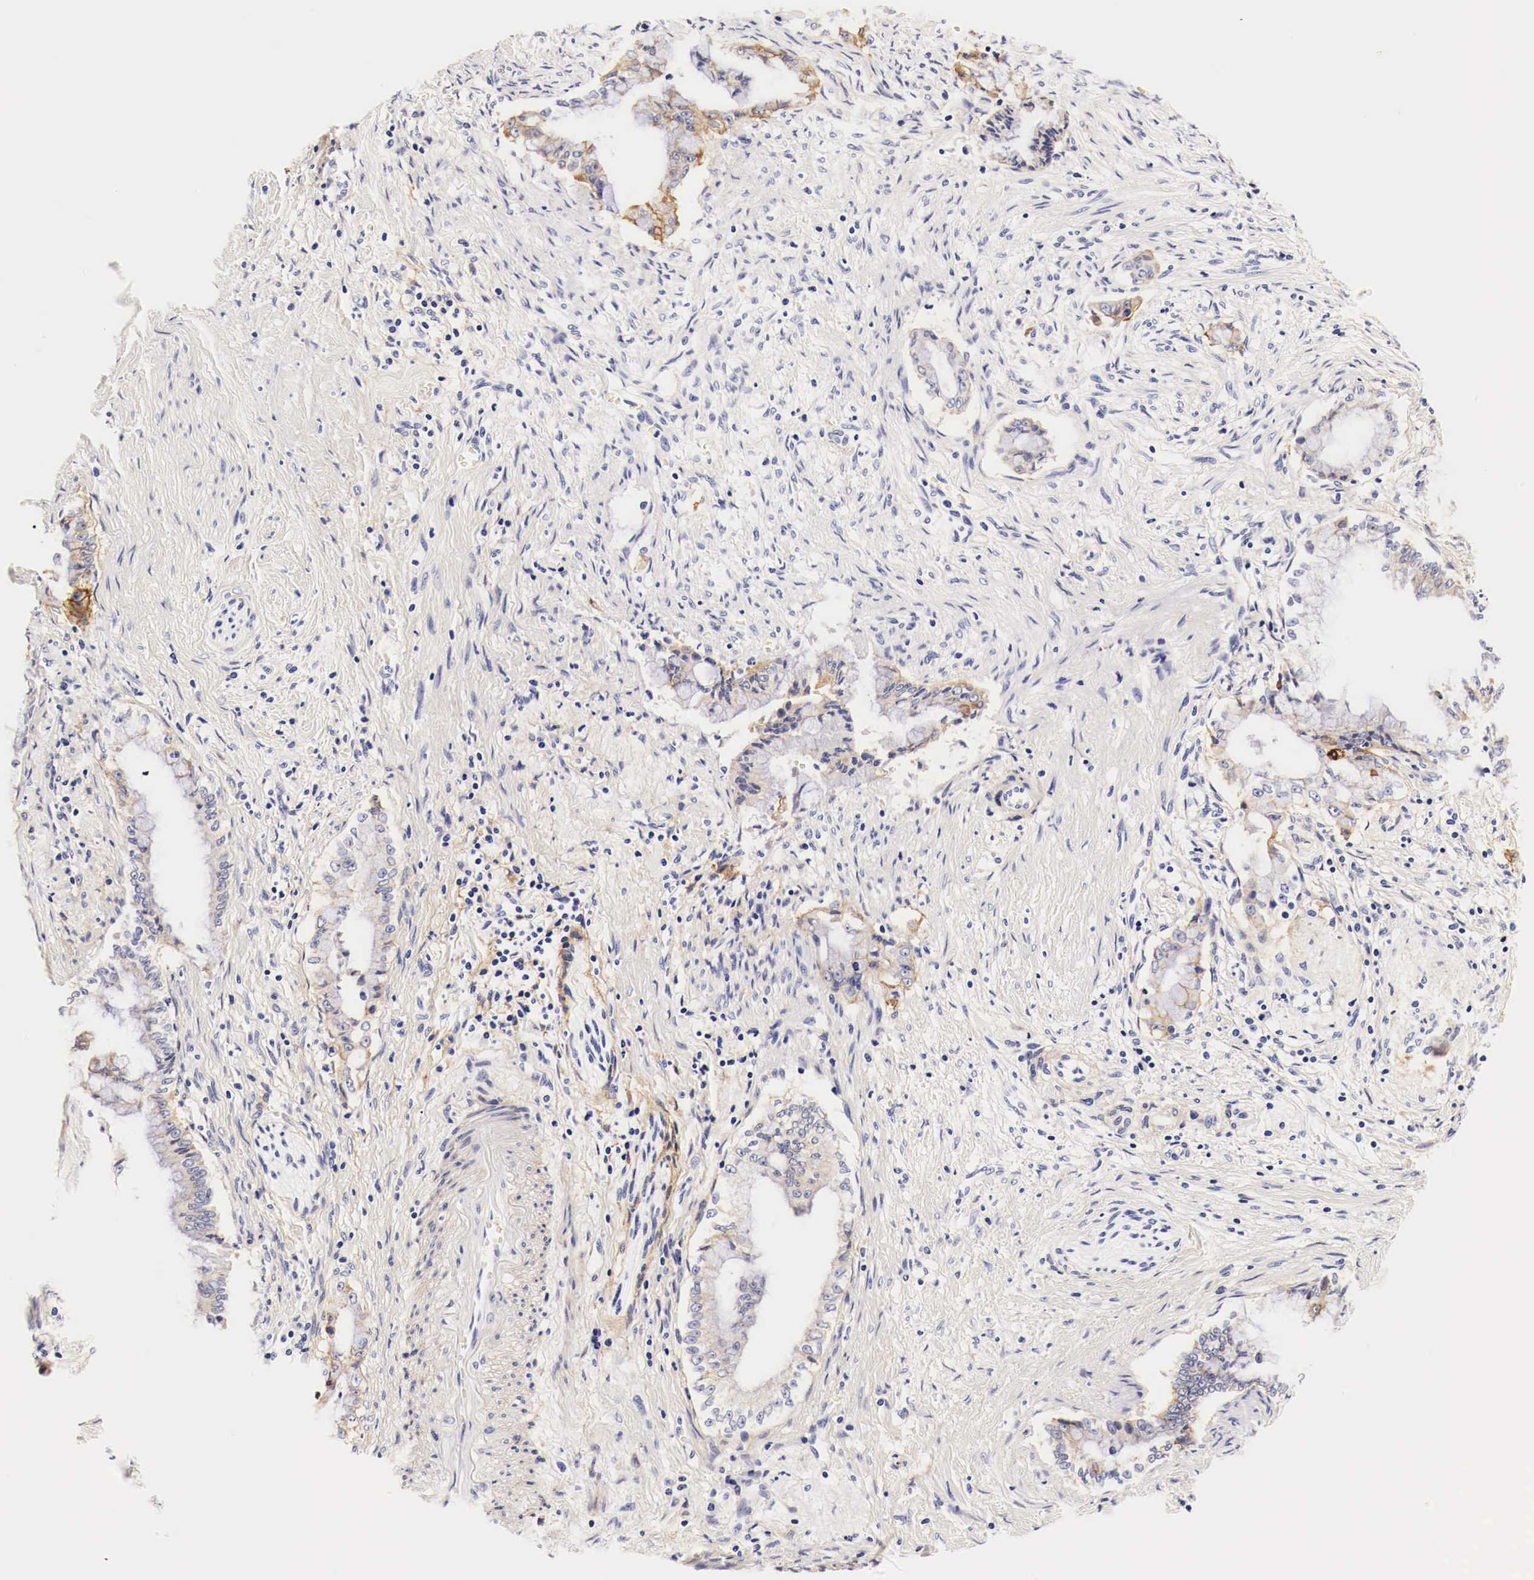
{"staining": {"intensity": "weak", "quantity": "25%-75%", "location": "cytoplasmic/membranous"}, "tissue": "pancreatic cancer", "cell_type": "Tumor cells", "image_type": "cancer", "snomed": [{"axis": "morphology", "description": "Adenocarcinoma, NOS"}, {"axis": "topography", "description": "Pancreas"}], "caption": "Approximately 25%-75% of tumor cells in pancreatic cancer show weak cytoplasmic/membranous protein staining as visualized by brown immunohistochemical staining.", "gene": "EGFR", "patient": {"sex": "male", "age": 59}}